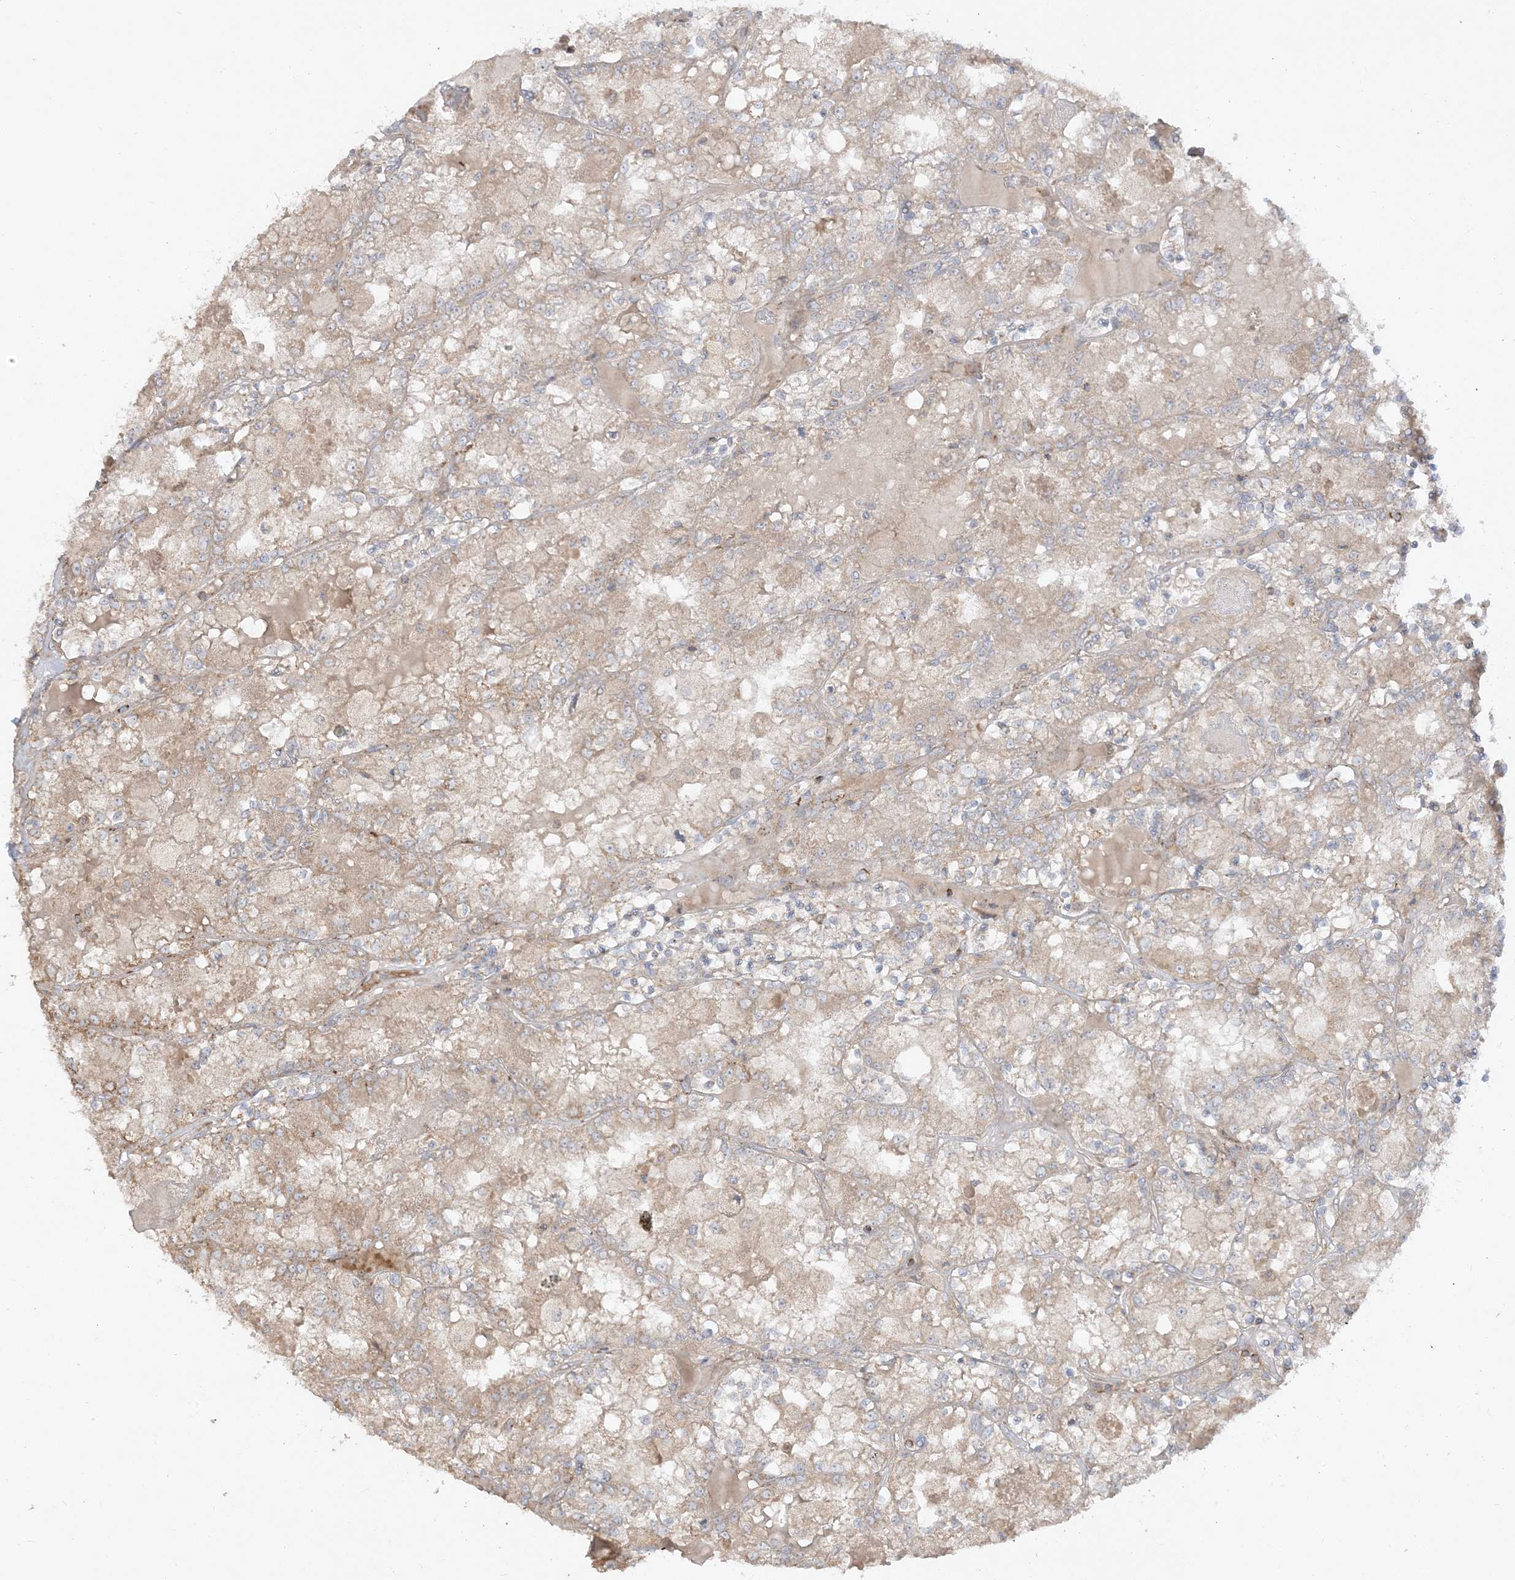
{"staining": {"intensity": "weak", "quantity": ">75%", "location": "cytoplasmic/membranous"}, "tissue": "renal cancer", "cell_type": "Tumor cells", "image_type": "cancer", "snomed": [{"axis": "morphology", "description": "Adenocarcinoma, NOS"}, {"axis": "topography", "description": "Kidney"}], "caption": "Approximately >75% of tumor cells in renal cancer show weak cytoplasmic/membranous protein staining as visualized by brown immunohistochemical staining.", "gene": "AARS2", "patient": {"sex": "female", "age": 56}}